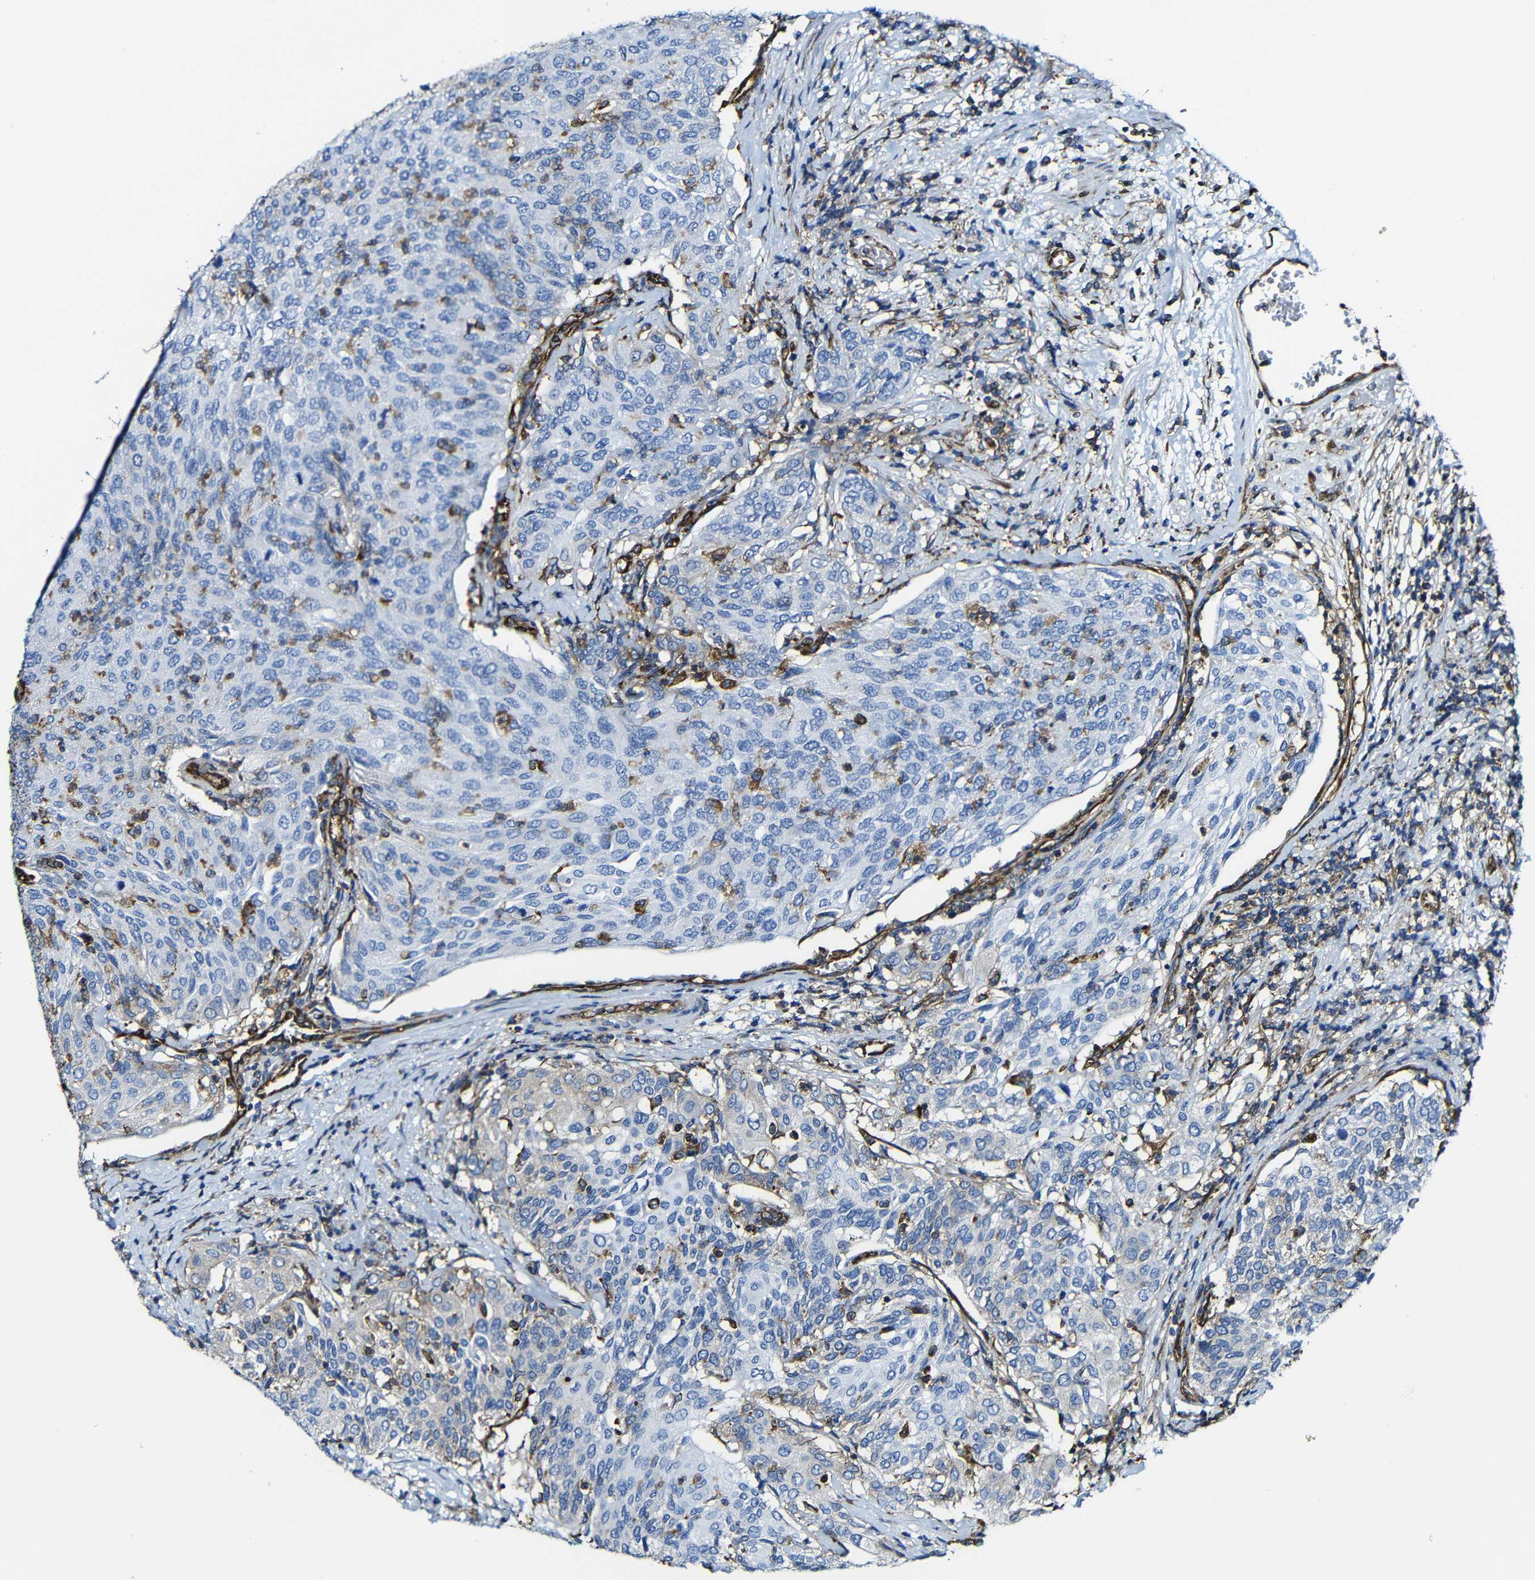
{"staining": {"intensity": "negative", "quantity": "none", "location": "none"}, "tissue": "urothelial cancer", "cell_type": "Tumor cells", "image_type": "cancer", "snomed": [{"axis": "morphology", "description": "Urothelial carcinoma, Low grade"}, {"axis": "topography", "description": "Urinary bladder"}], "caption": "DAB (3,3'-diaminobenzidine) immunohistochemical staining of urothelial cancer exhibits no significant expression in tumor cells.", "gene": "MSN", "patient": {"sex": "female", "age": 79}}